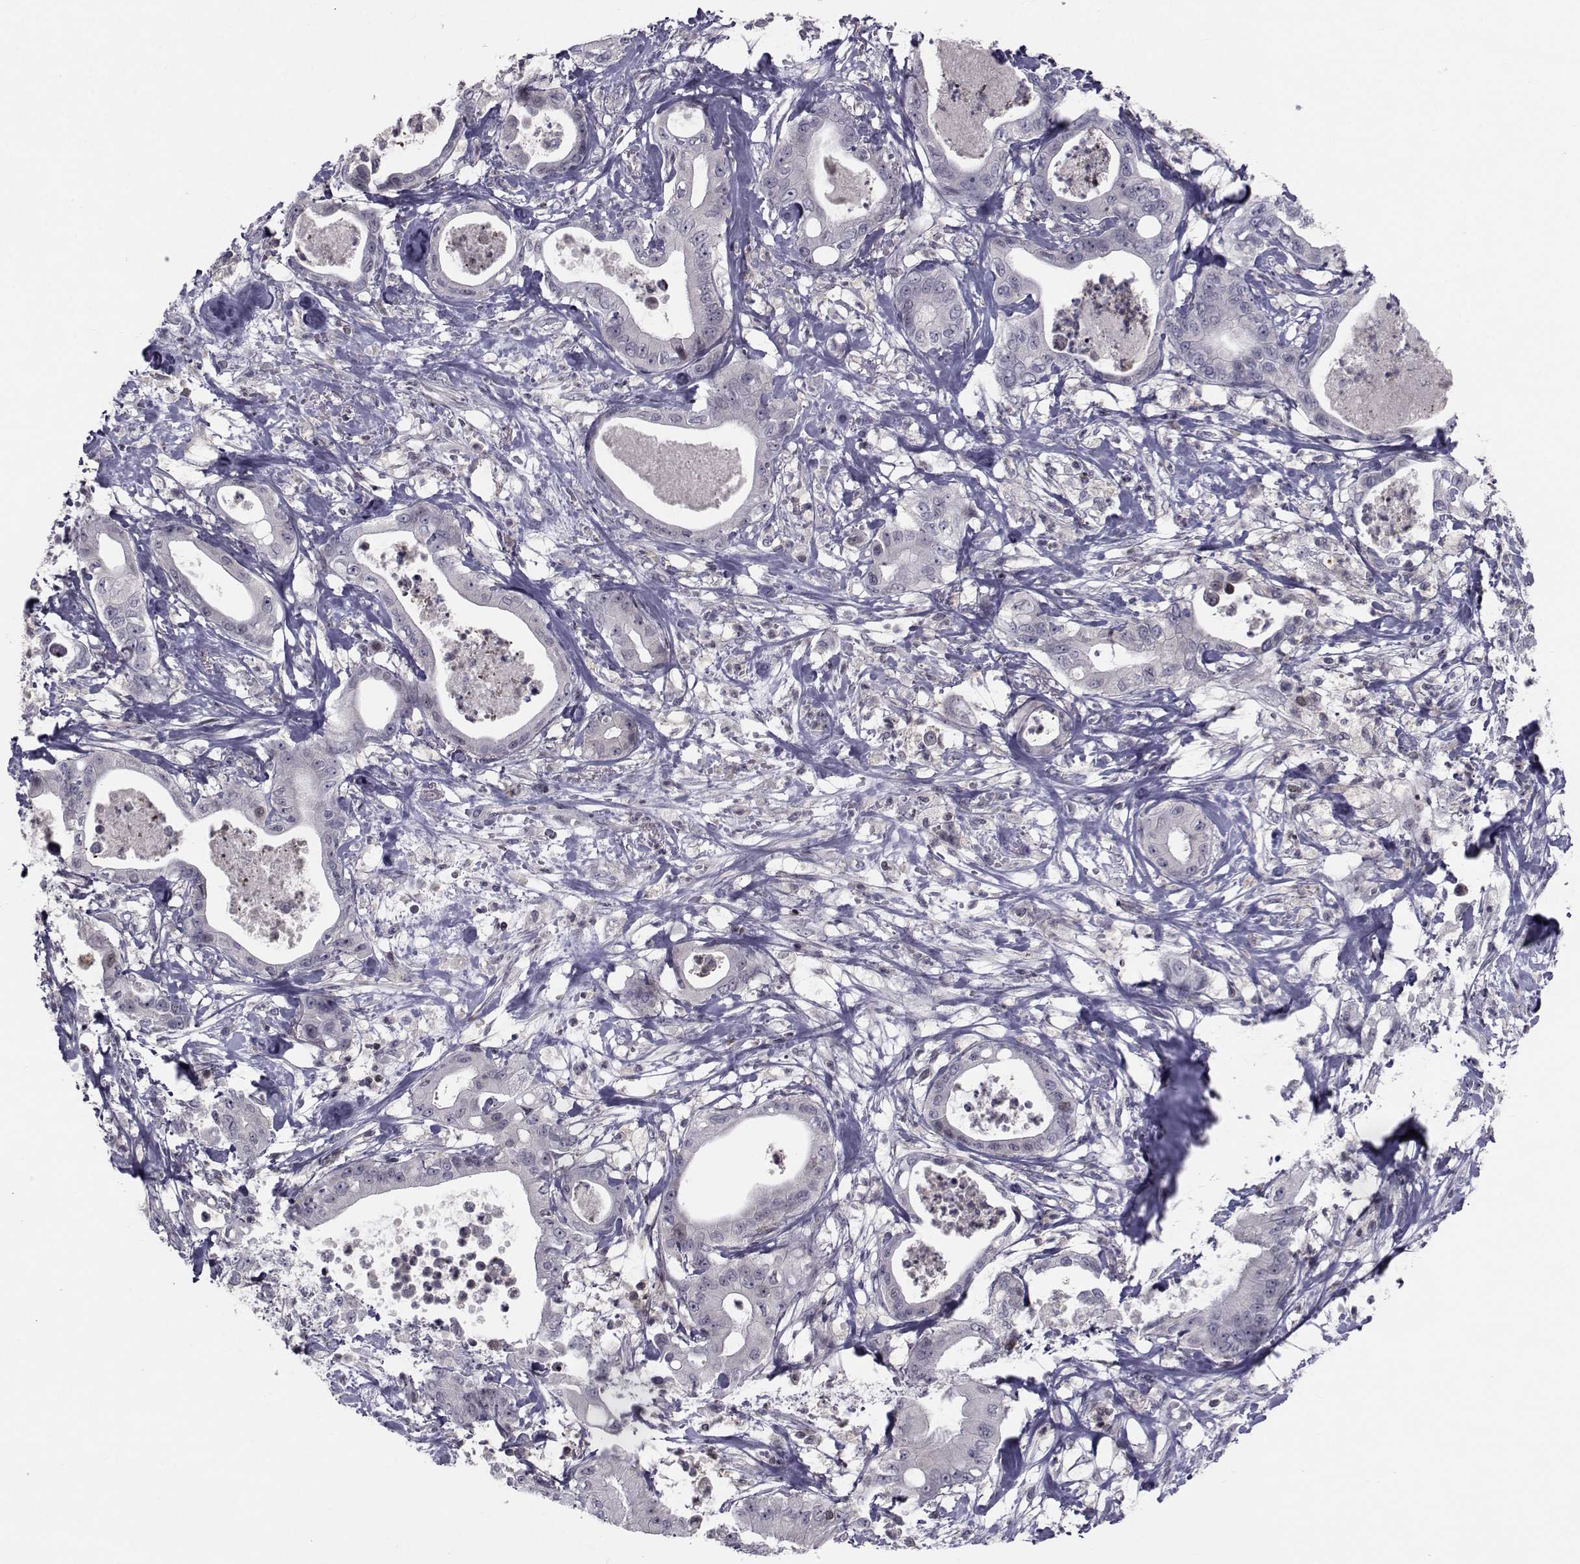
{"staining": {"intensity": "negative", "quantity": "none", "location": "none"}, "tissue": "pancreatic cancer", "cell_type": "Tumor cells", "image_type": "cancer", "snomed": [{"axis": "morphology", "description": "Adenocarcinoma, NOS"}, {"axis": "topography", "description": "Pancreas"}], "caption": "This is an immunohistochemistry micrograph of pancreatic cancer (adenocarcinoma). There is no staining in tumor cells.", "gene": "PCP4L1", "patient": {"sex": "male", "age": 71}}